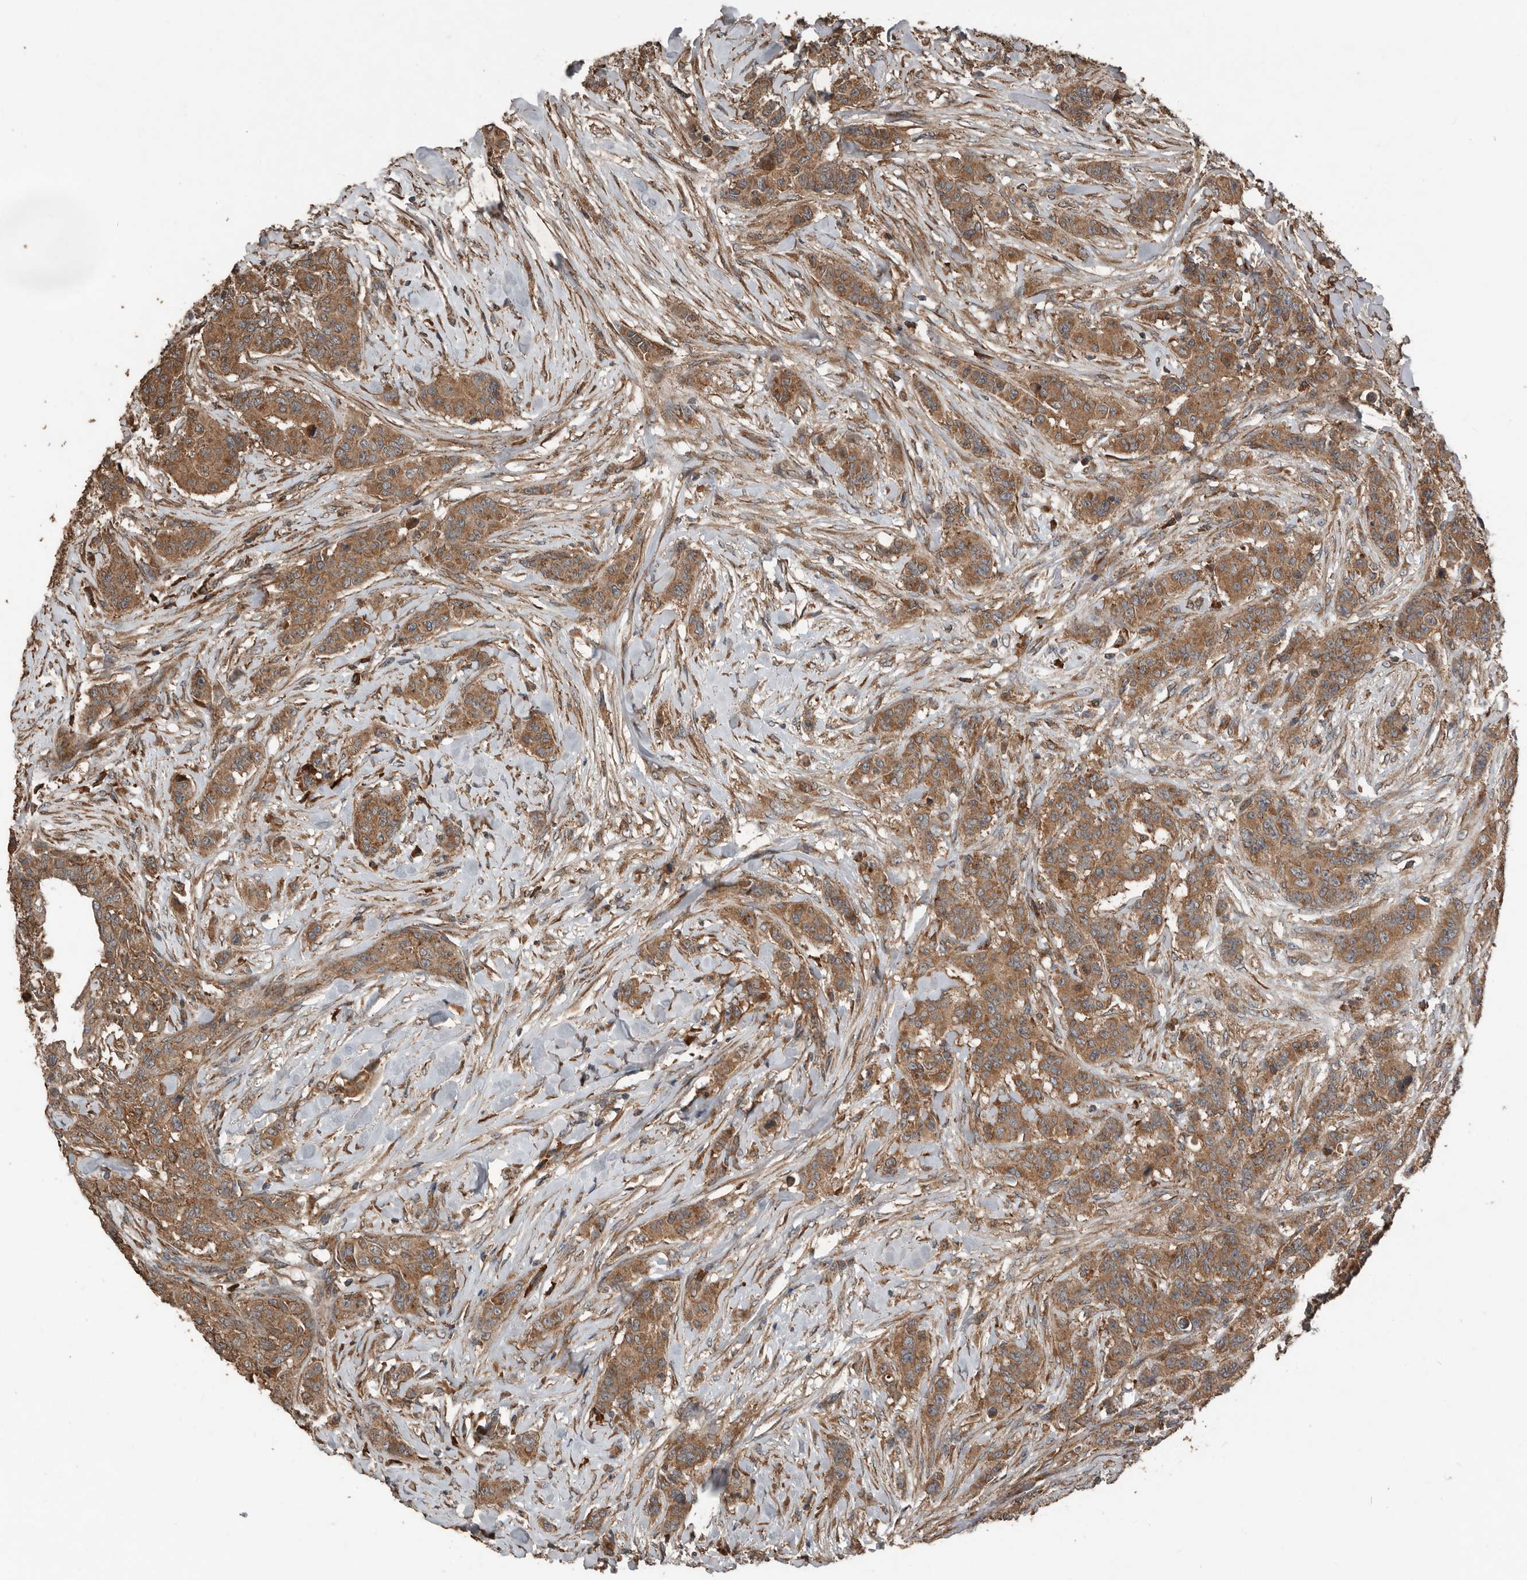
{"staining": {"intensity": "moderate", "quantity": ">75%", "location": "cytoplasmic/membranous"}, "tissue": "breast cancer", "cell_type": "Tumor cells", "image_type": "cancer", "snomed": [{"axis": "morphology", "description": "Duct carcinoma"}, {"axis": "topography", "description": "Breast"}], "caption": "This micrograph demonstrates IHC staining of breast cancer, with medium moderate cytoplasmic/membranous positivity in about >75% of tumor cells.", "gene": "RNF207", "patient": {"sex": "female", "age": 40}}